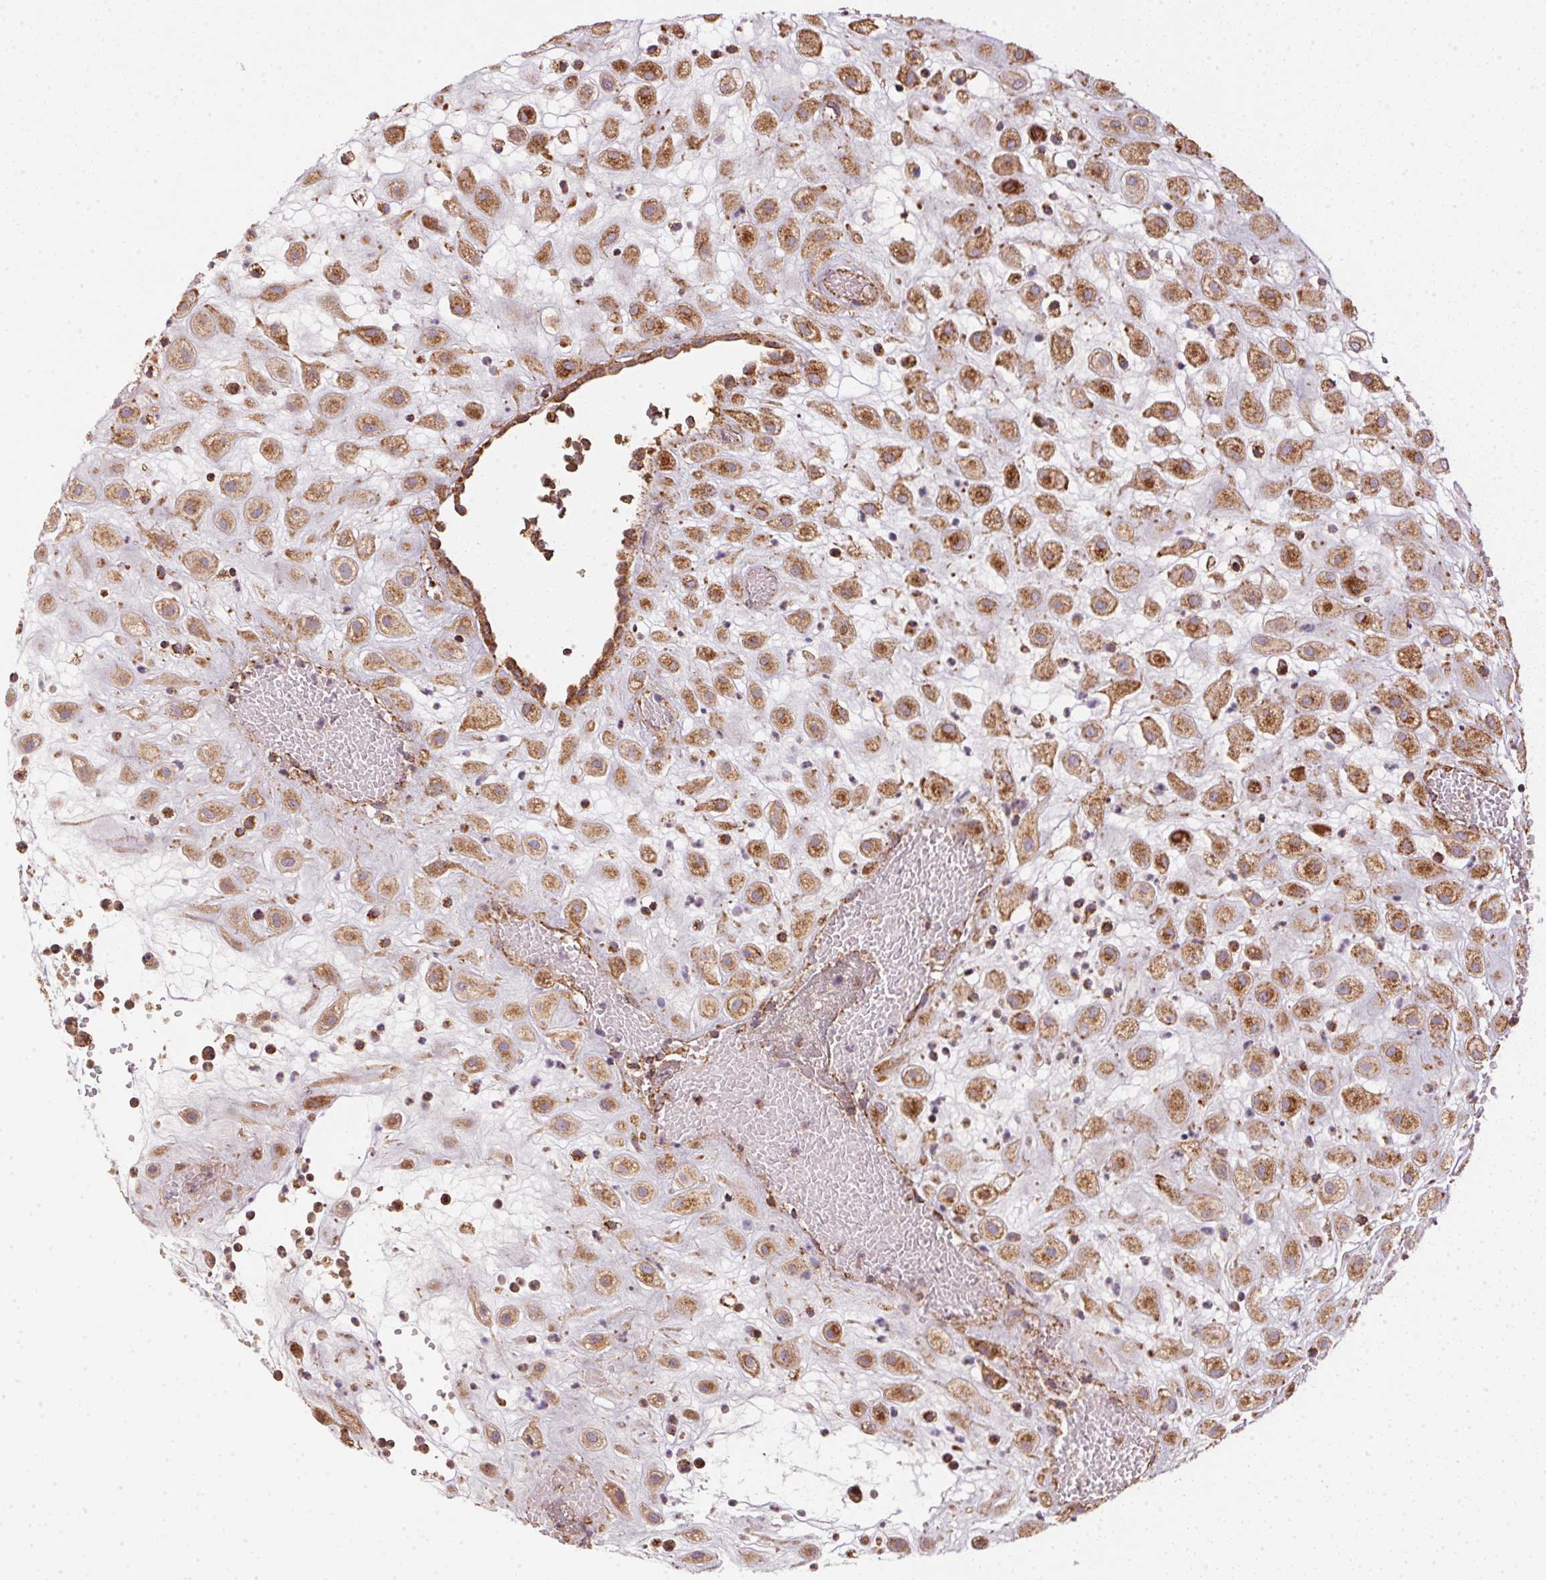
{"staining": {"intensity": "moderate", "quantity": ">75%", "location": "cytoplasmic/membranous"}, "tissue": "placenta", "cell_type": "Decidual cells", "image_type": "normal", "snomed": [{"axis": "morphology", "description": "Normal tissue, NOS"}, {"axis": "topography", "description": "Placenta"}], "caption": "Human placenta stained for a protein (brown) displays moderate cytoplasmic/membranous positive staining in approximately >75% of decidual cells.", "gene": "NDUFS2", "patient": {"sex": "female", "age": 24}}